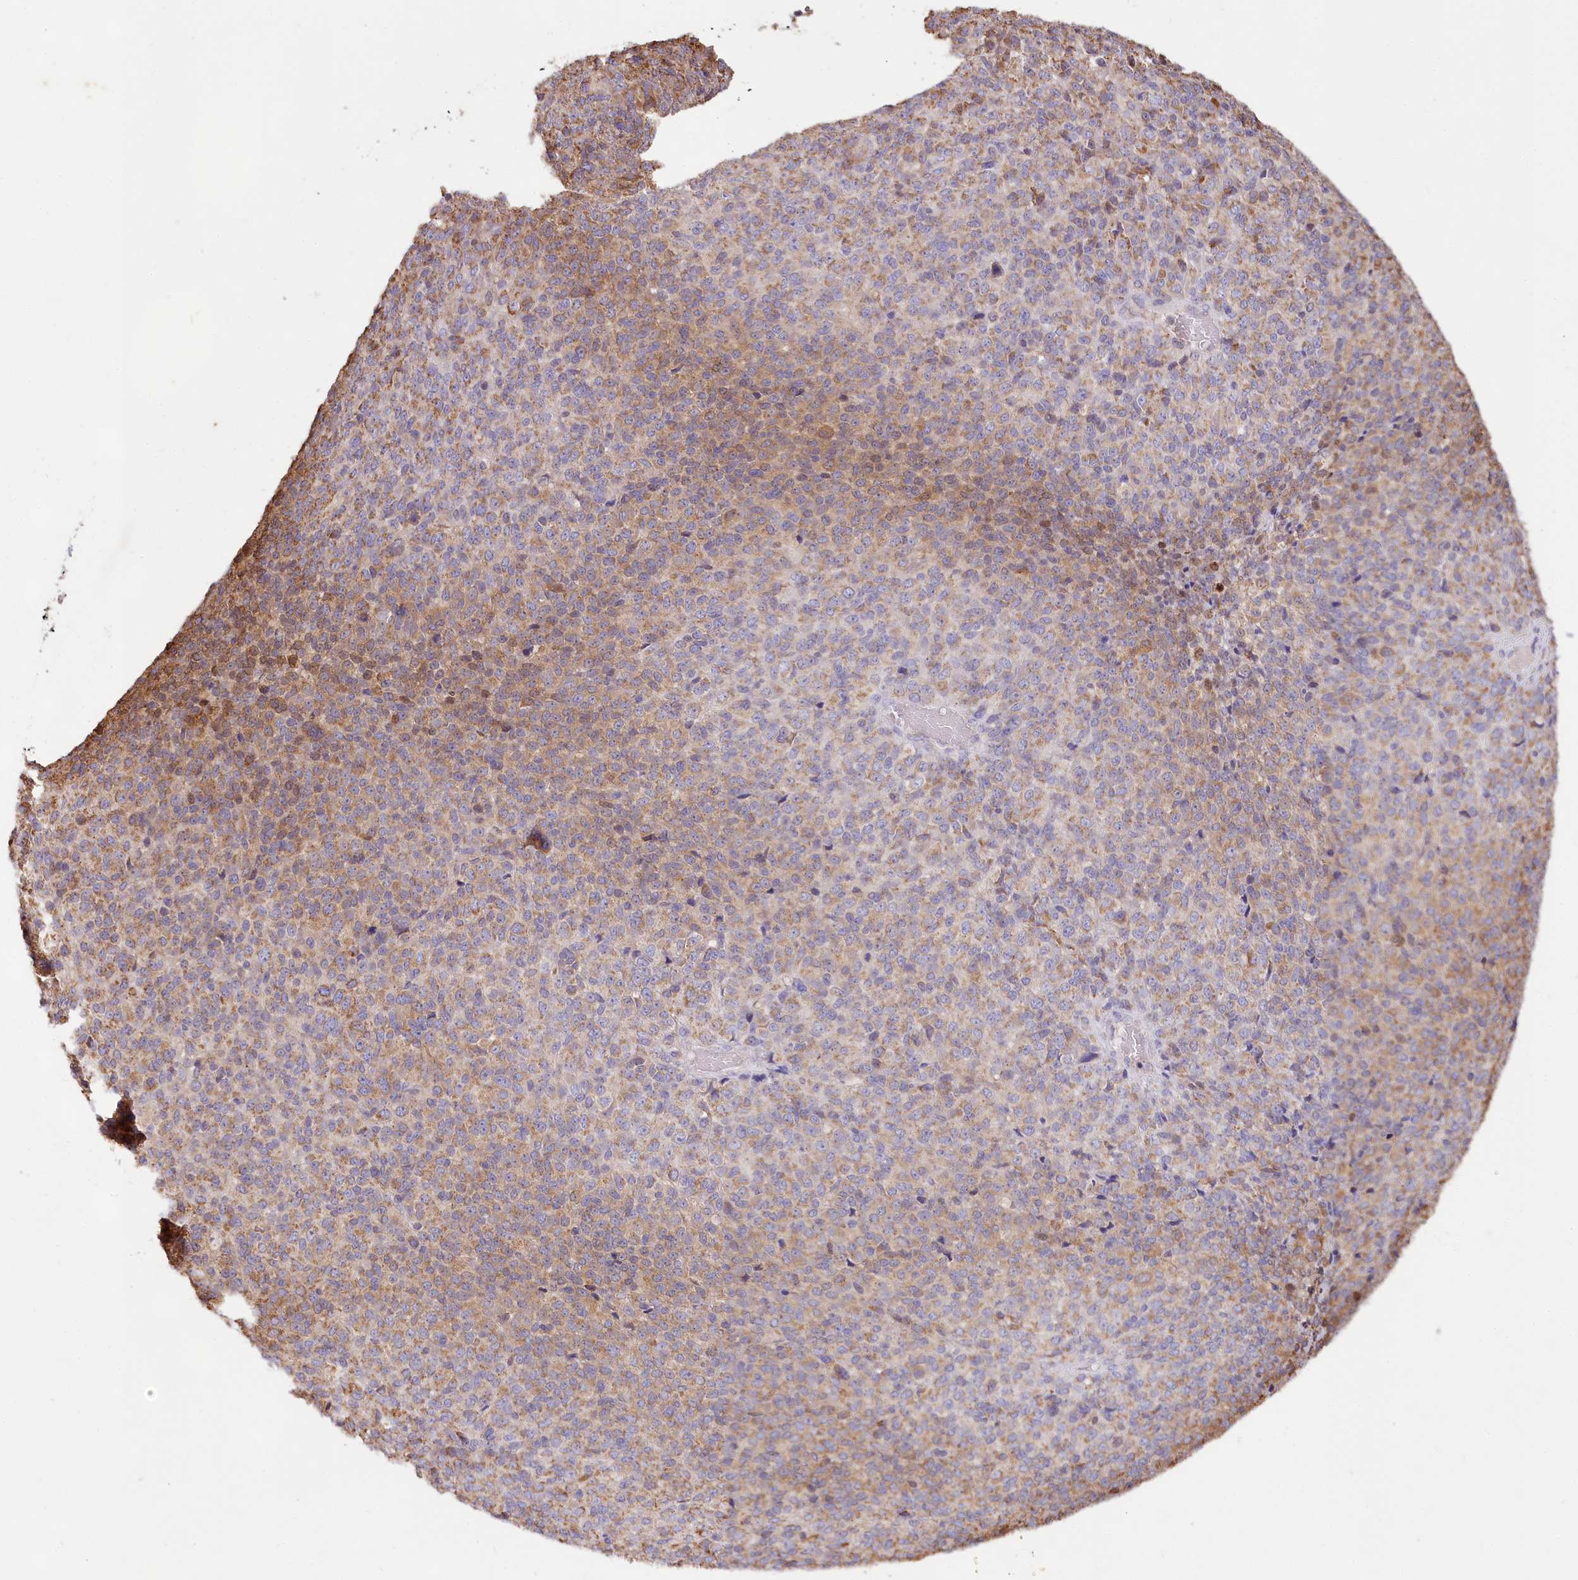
{"staining": {"intensity": "moderate", "quantity": ">75%", "location": "cytoplasmic/membranous"}, "tissue": "melanoma", "cell_type": "Tumor cells", "image_type": "cancer", "snomed": [{"axis": "morphology", "description": "Malignant melanoma, Metastatic site"}, {"axis": "topography", "description": "Brain"}], "caption": "Melanoma tissue shows moderate cytoplasmic/membranous positivity in about >75% of tumor cells The protein of interest is stained brown, and the nuclei are stained in blue (DAB (3,3'-diaminobenzidine) IHC with brightfield microscopy, high magnification).", "gene": "TASOR2", "patient": {"sex": "female", "age": 56}}